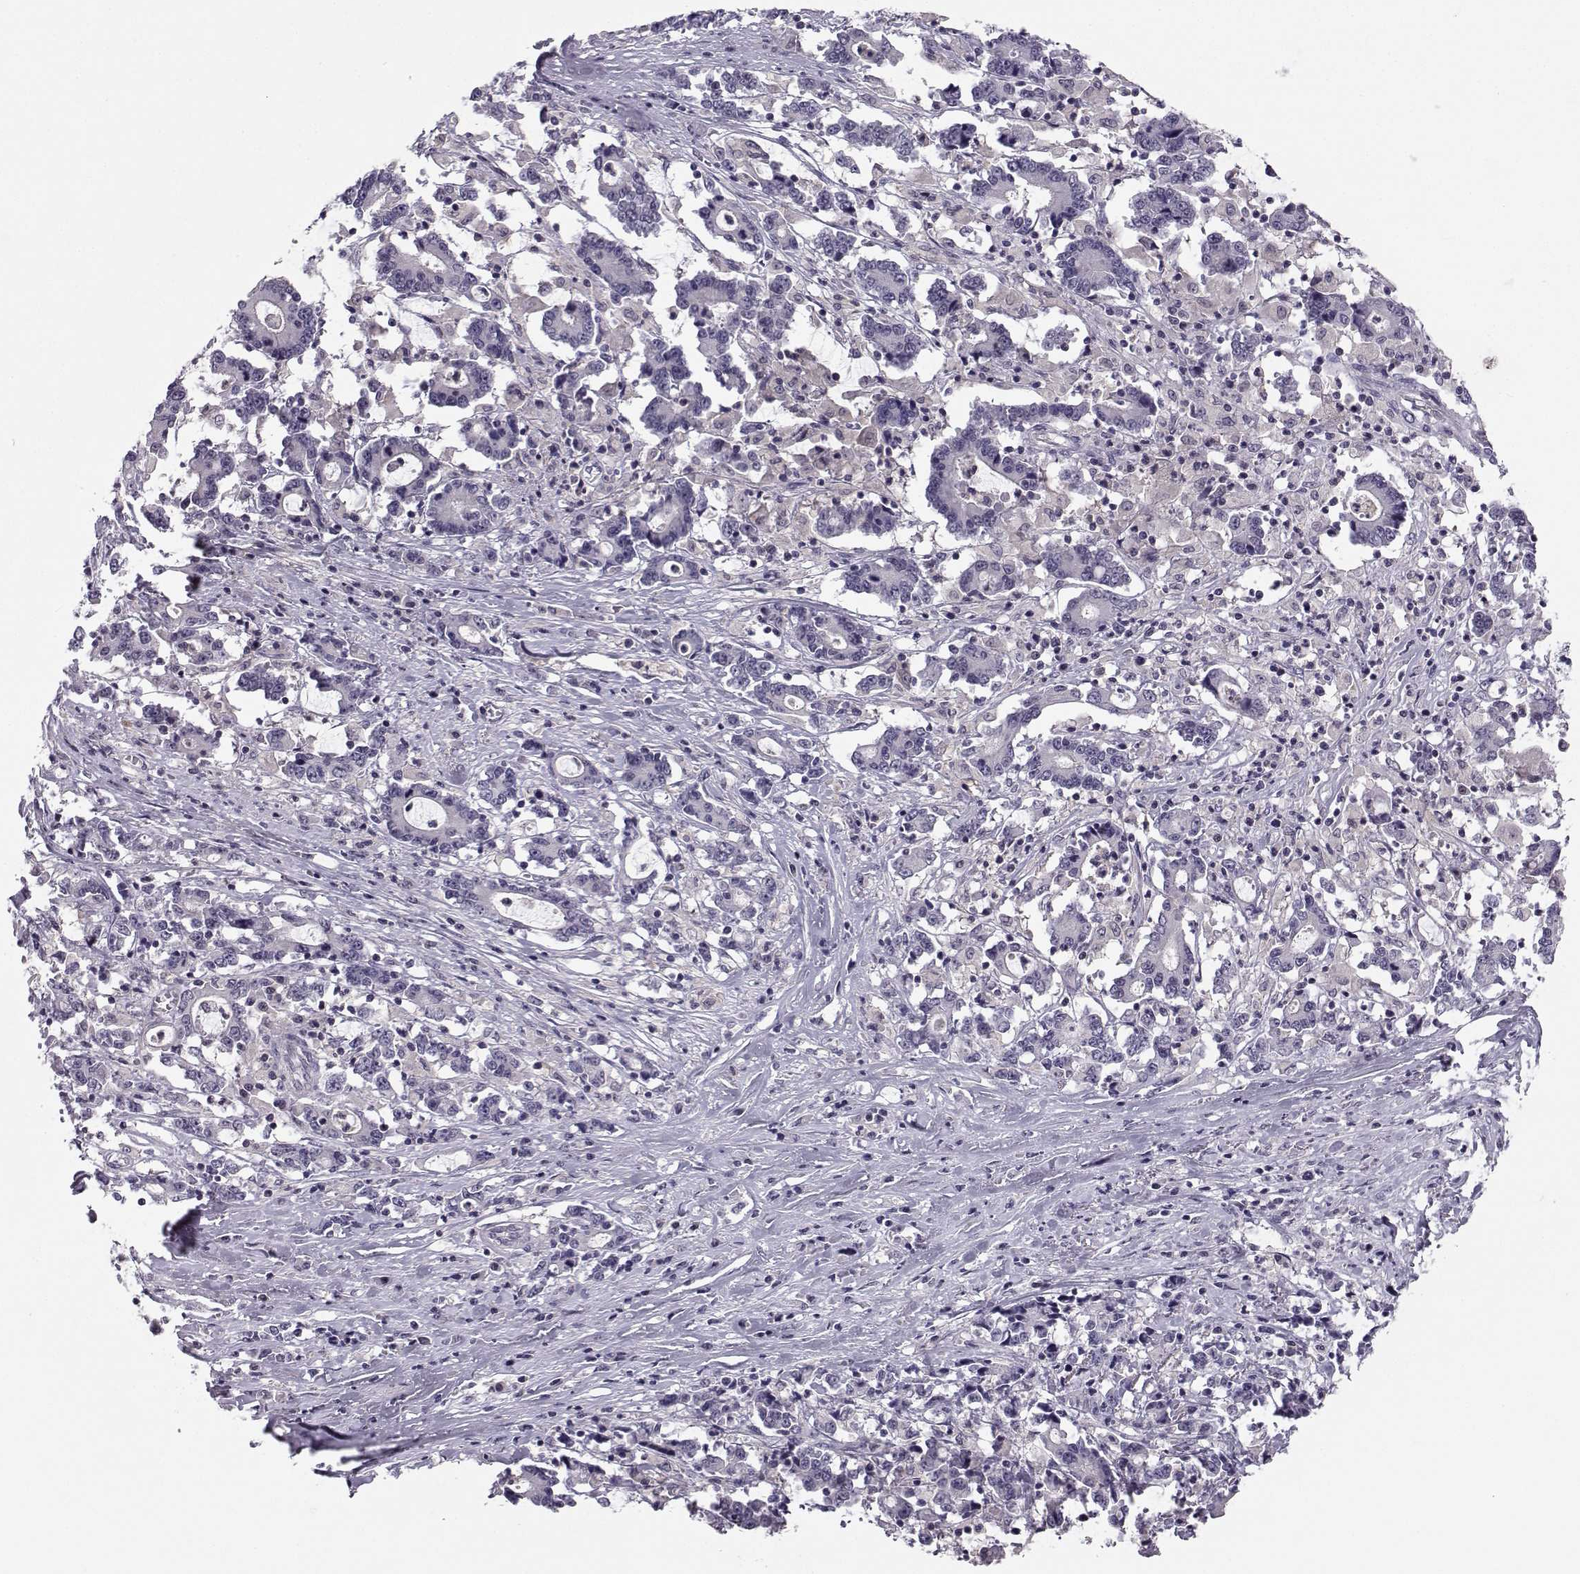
{"staining": {"intensity": "negative", "quantity": "none", "location": "none"}, "tissue": "stomach cancer", "cell_type": "Tumor cells", "image_type": "cancer", "snomed": [{"axis": "morphology", "description": "Adenocarcinoma, NOS"}, {"axis": "topography", "description": "Stomach, upper"}], "caption": "Immunohistochemistry (IHC) micrograph of neoplastic tissue: adenocarcinoma (stomach) stained with DAB displays no significant protein staining in tumor cells.", "gene": "MROH7", "patient": {"sex": "male", "age": 68}}